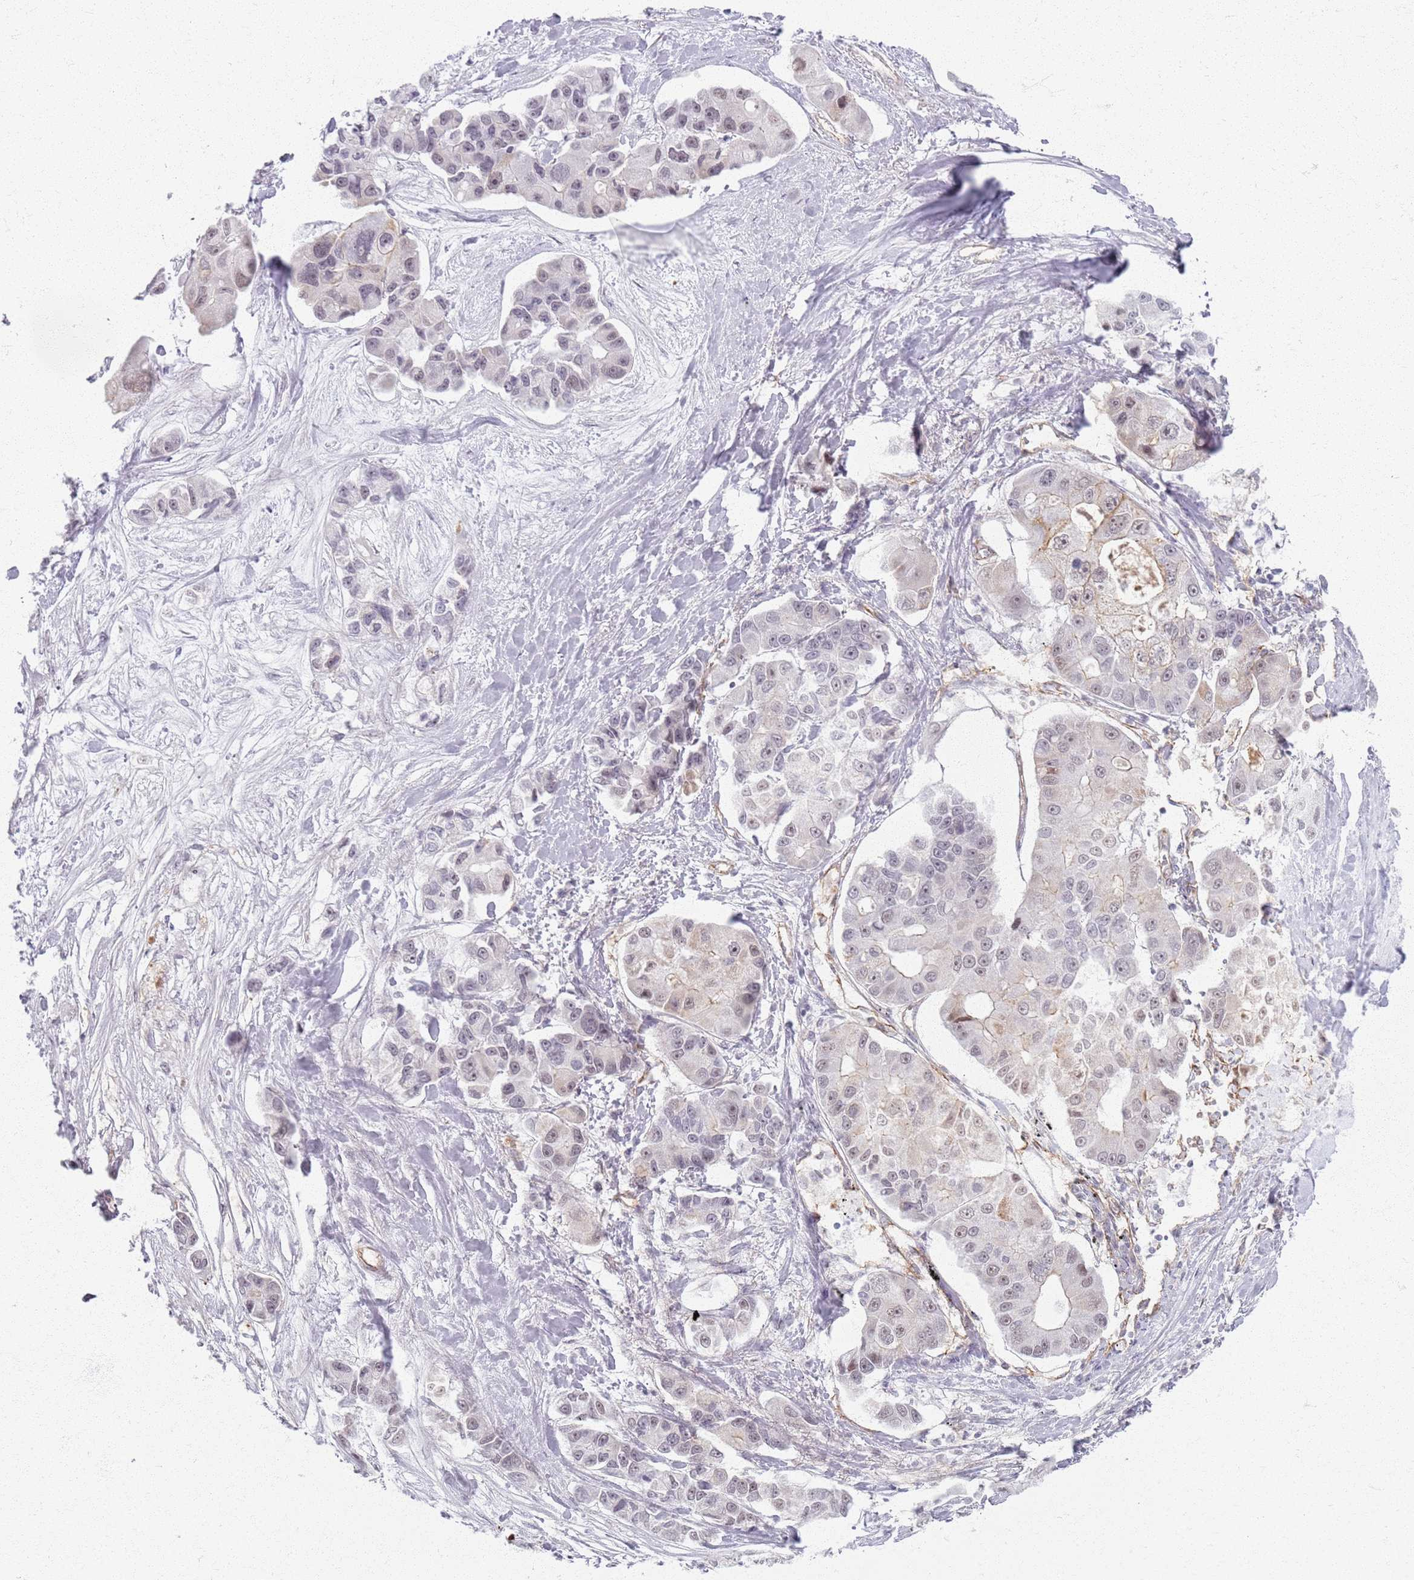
{"staining": {"intensity": "weak", "quantity": "<25%", "location": "nuclear"}, "tissue": "lung cancer", "cell_type": "Tumor cells", "image_type": "cancer", "snomed": [{"axis": "morphology", "description": "Adenocarcinoma, NOS"}, {"axis": "topography", "description": "Lung"}], "caption": "Tumor cells show no significant protein expression in adenocarcinoma (lung).", "gene": "KCNA5", "patient": {"sex": "female", "age": 54}}